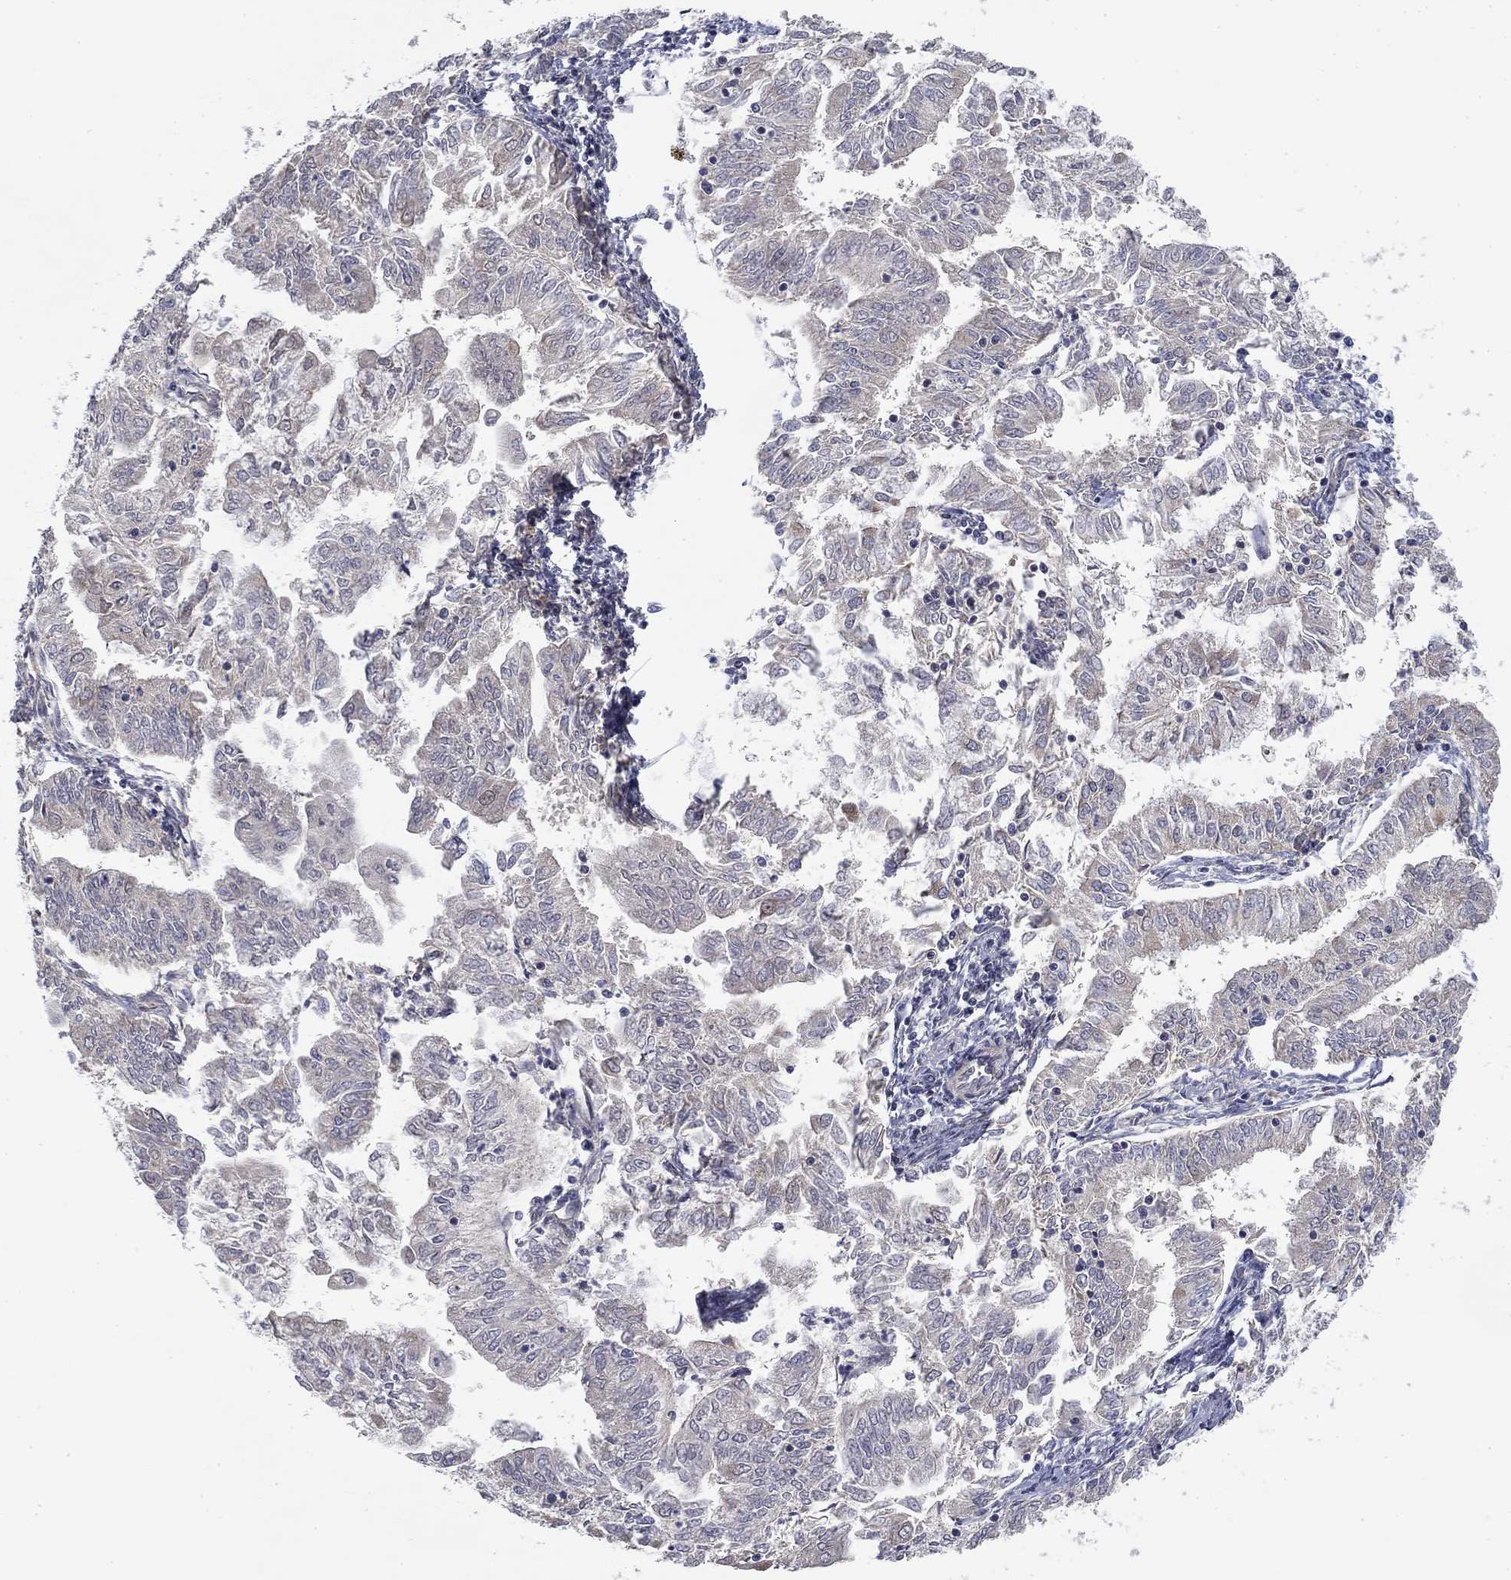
{"staining": {"intensity": "negative", "quantity": "none", "location": "none"}, "tissue": "endometrial cancer", "cell_type": "Tumor cells", "image_type": "cancer", "snomed": [{"axis": "morphology", "description": "Adenocarcinoma, NOS"}, {"axis": "topography", "description": "Endometrium"}], "caption": "IHC of adenocarcinoma (endometrial) exhibits no positivity in tumor cells.", "gene": "MMAA", "patient": {"sex": "female", "age": 56}}